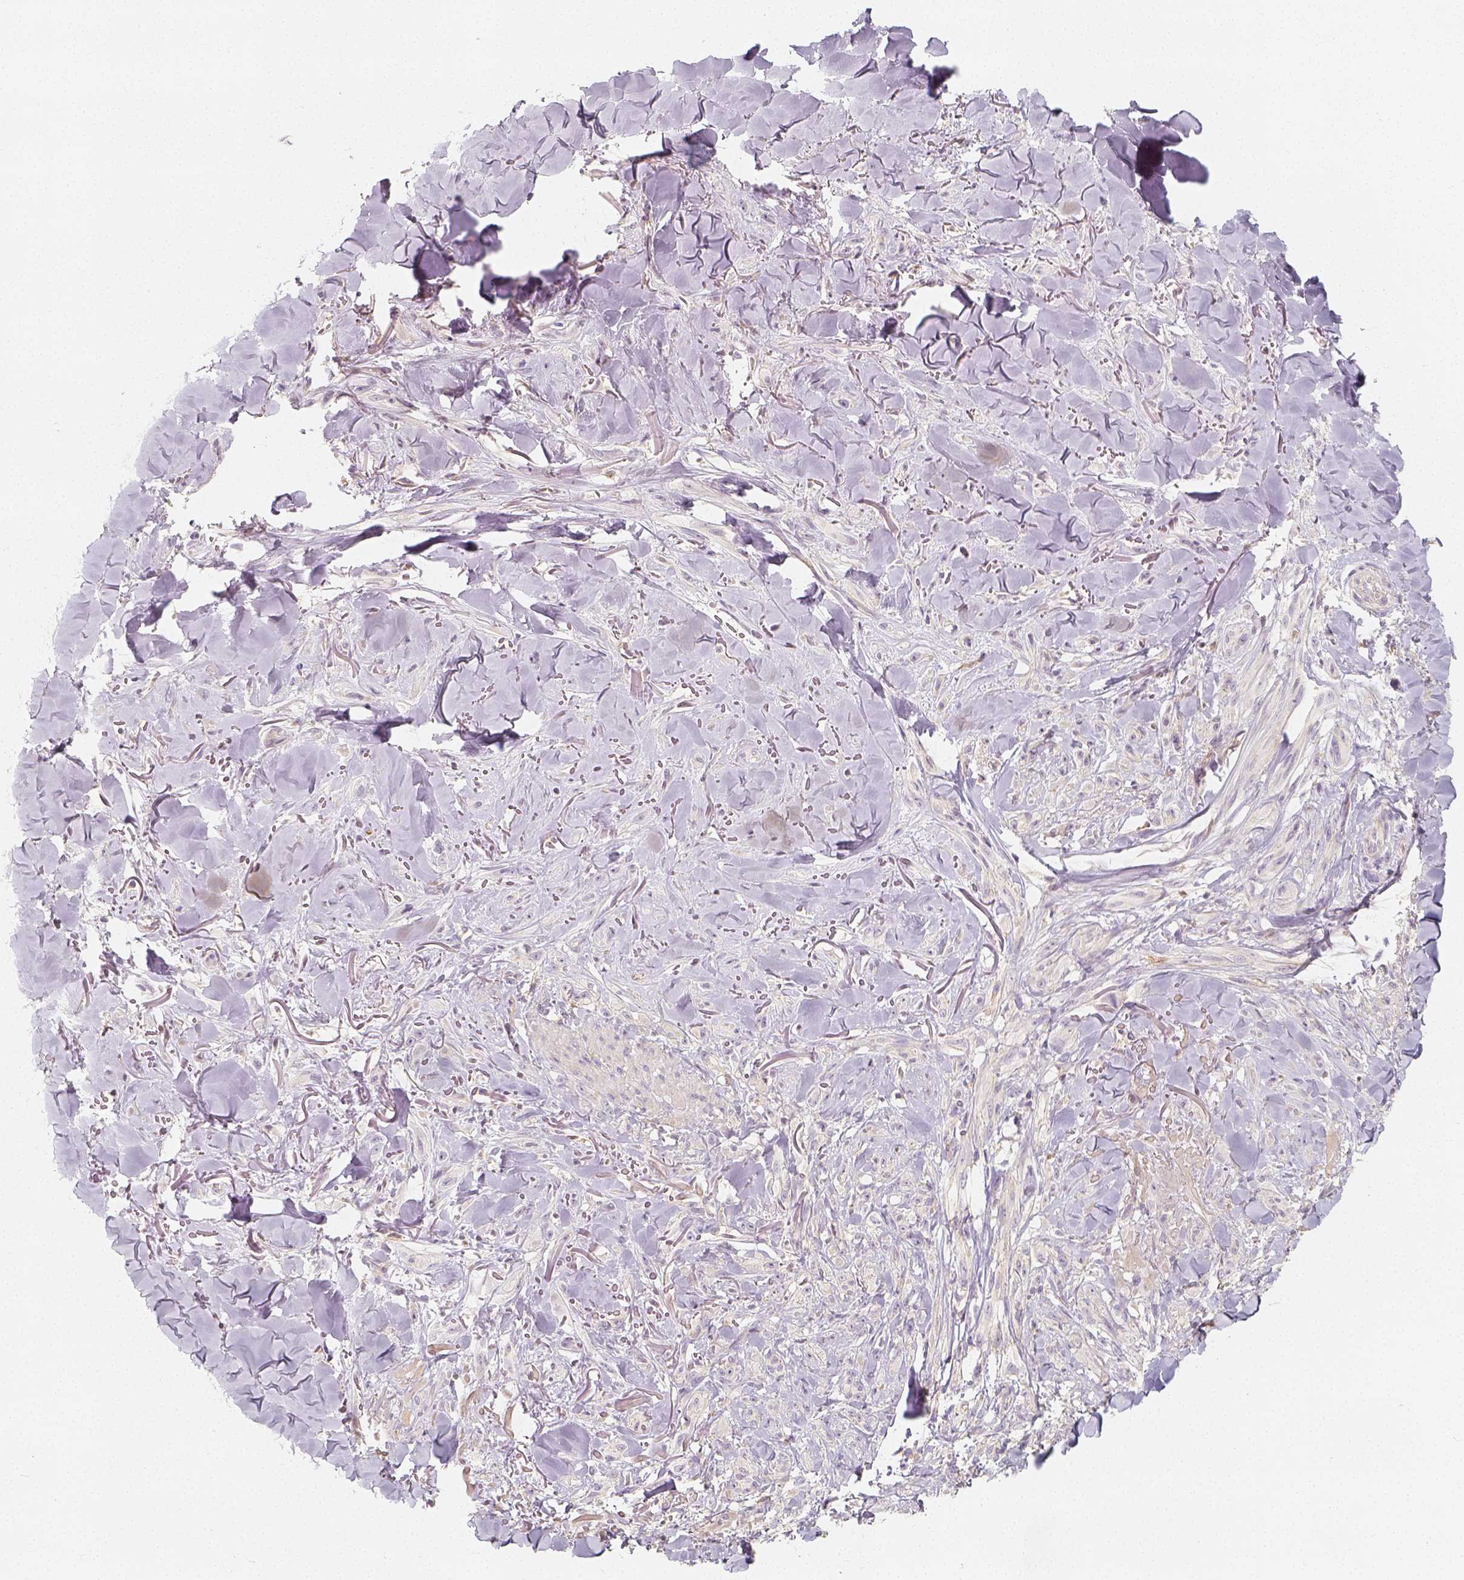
{"staining": {"intensity": "negative", "quantity": "none", "location": "none"}, "tissue": "melanoma", "cell_type": "Tumor cells", "image_type": "cancer", "snomed": [{"axis": "morphology", "description": "Malignant melanoma, NOS"}, {"axis": "topography", "description": "Skin"}], "caption": "Immunohistochemistry micrograph of neoplastic tissue: human melanoma stained with DAB (3,3'-diaminobenzidine) exhibits no significant protein expression in tumor cells.", "gene": "PTPRJ", "patient": {"sex": "male", "age": 85}}